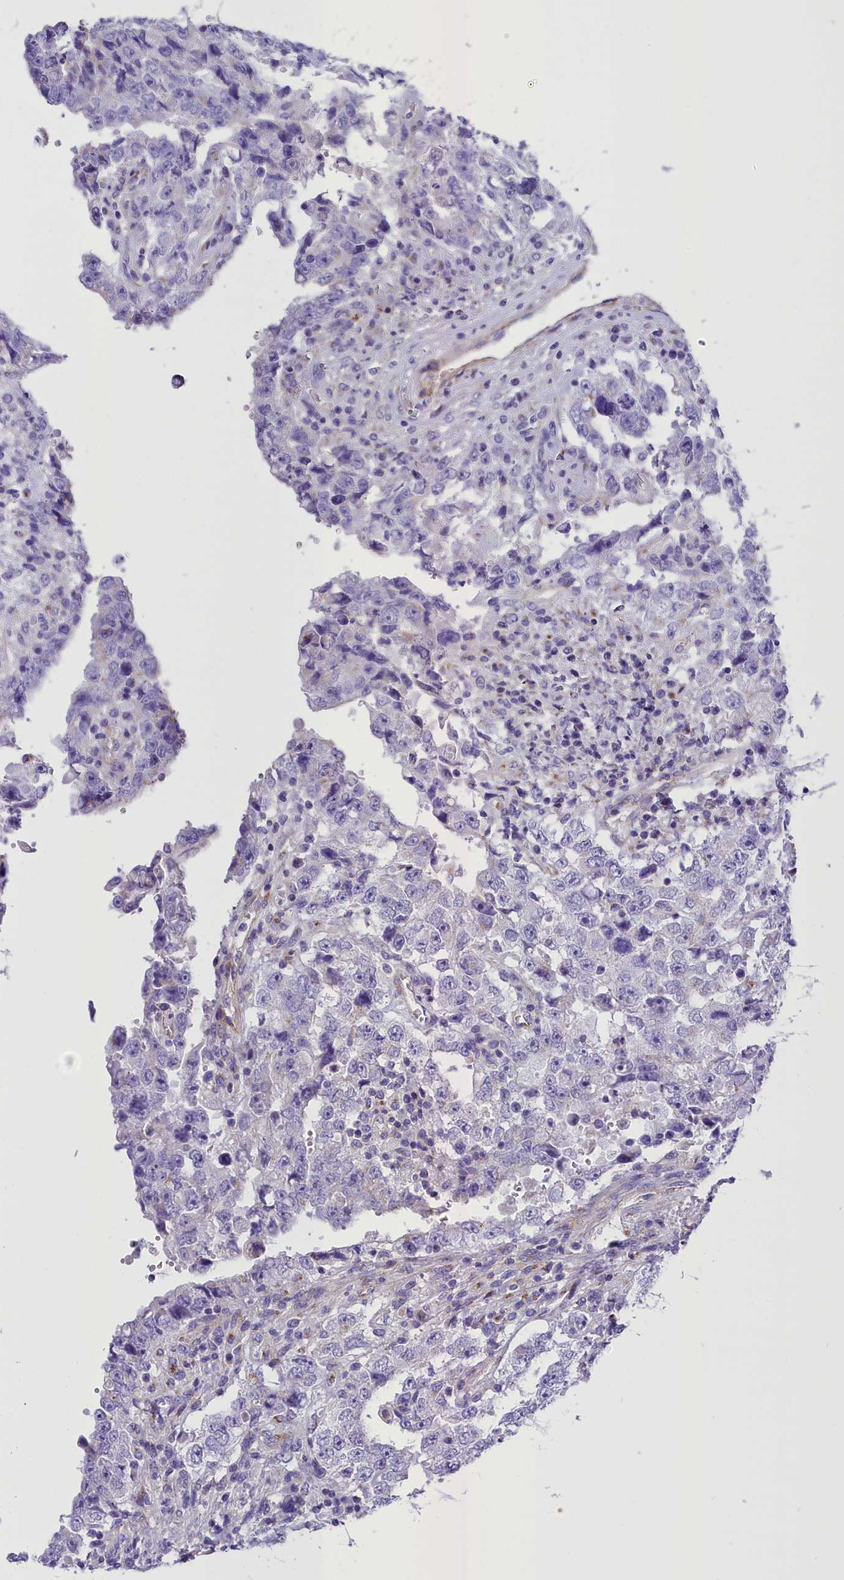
{"staining": {"intensity": "negative", "quantity": "none", "location": "none"}, "tissue": "testis cancer", "cell_type": "Tumor cells", "image_type": "cancer", "snomed": [{"axis": "morphology", "description": "Carcinoma, Embryonal, NOS"}, {"axis": "topography", "description": "Testis"}], "caption": "DAB (3,3'-diaminobenzidine) immunohistochemical staining of testis embryonal carcinoma shows no significant expression in tumor cells.", "gene": "GFRA1", "patient": {"sex": "male", "age": 26}}